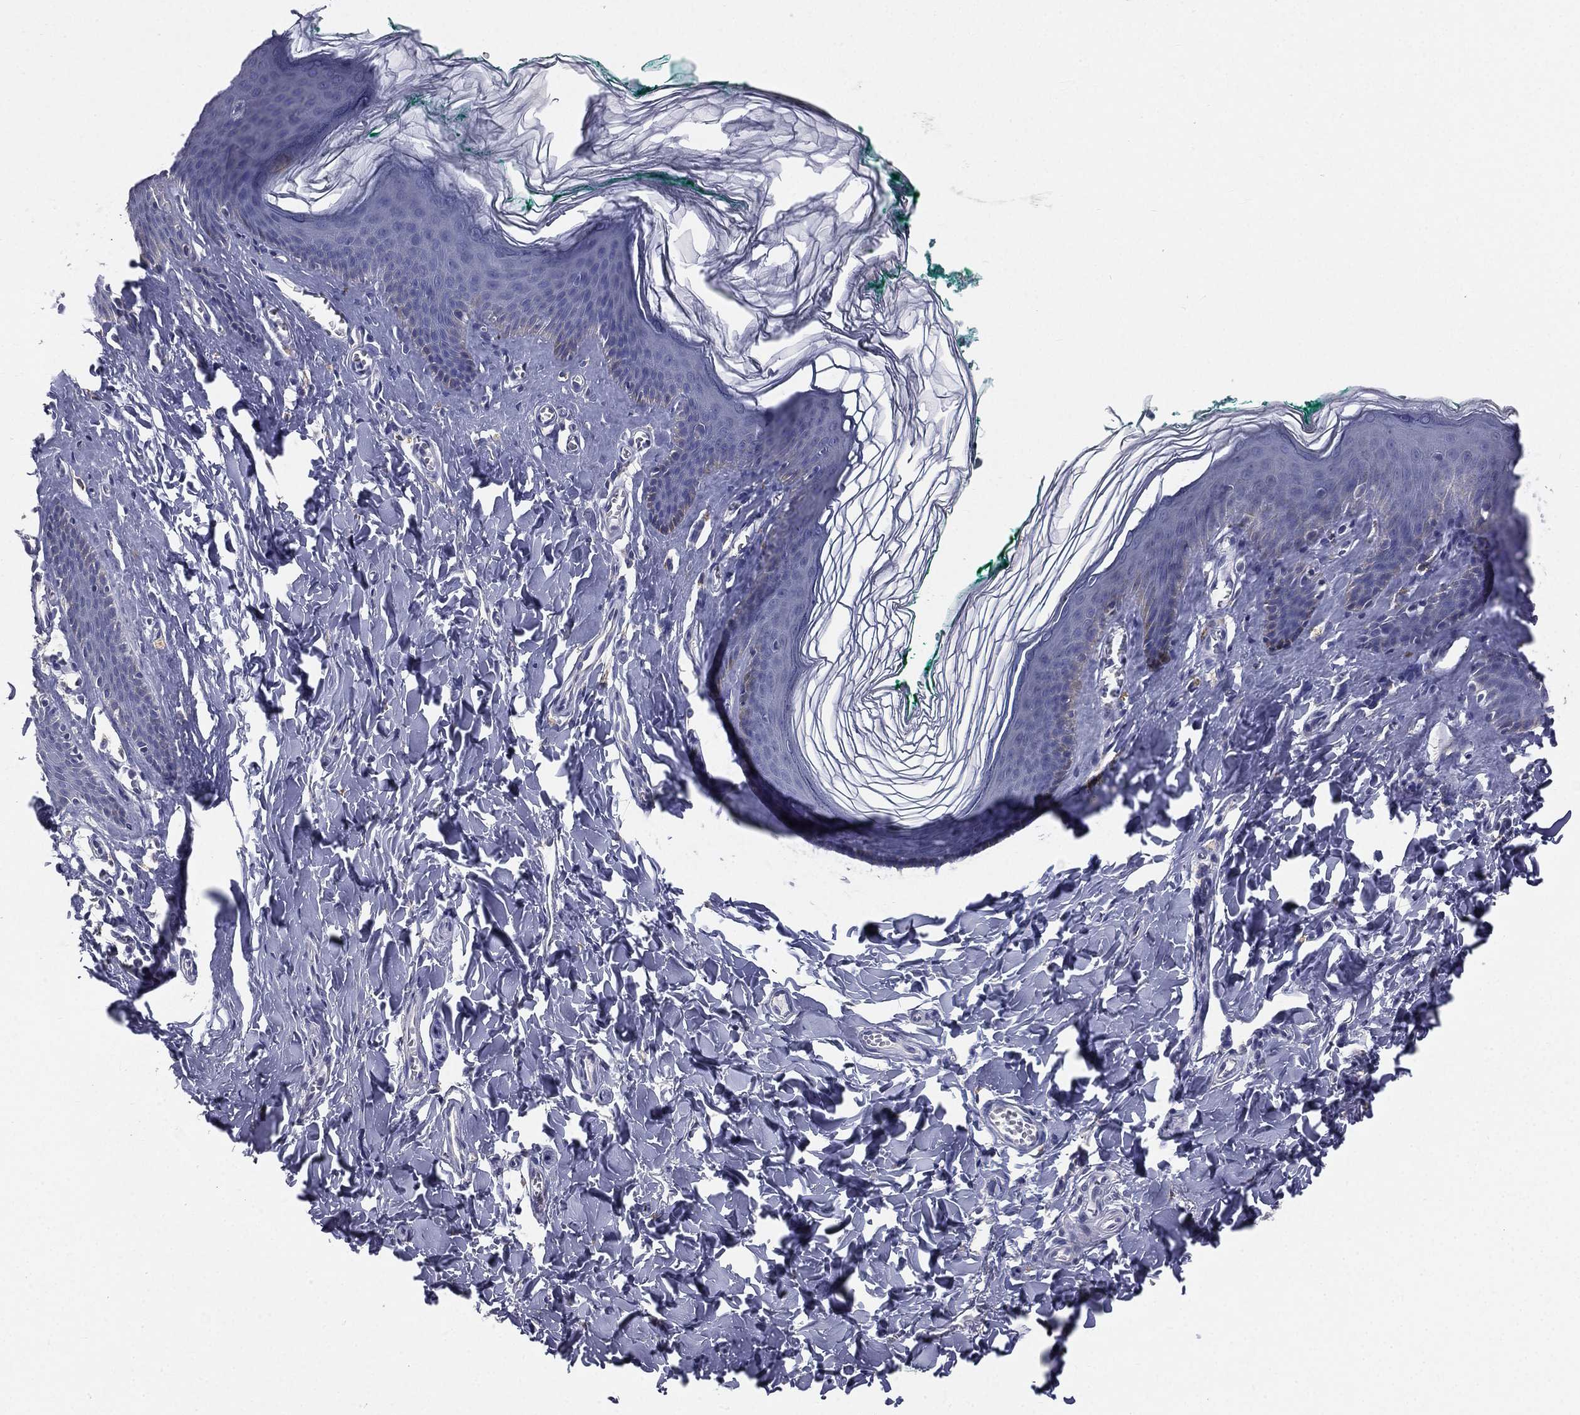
{"staining": {"intensity": "negative", "quantity": "none", "location": "none"}, "tissue": "skin", "cell_type": "Epidermal cells", "image_type": "normal", "snomed": [{"axis": "morphology", "description": "Normal tissue, NOS"}, {"axis": "topography", "description": "Vulva"}], "caption": "This is a histopathology image of immunohistochemistry (IHC) staining of normal skin, which shows no staining in epidermal cells.", "gene": "MUC13", "patient": {"sex": "female", "age": 66}}